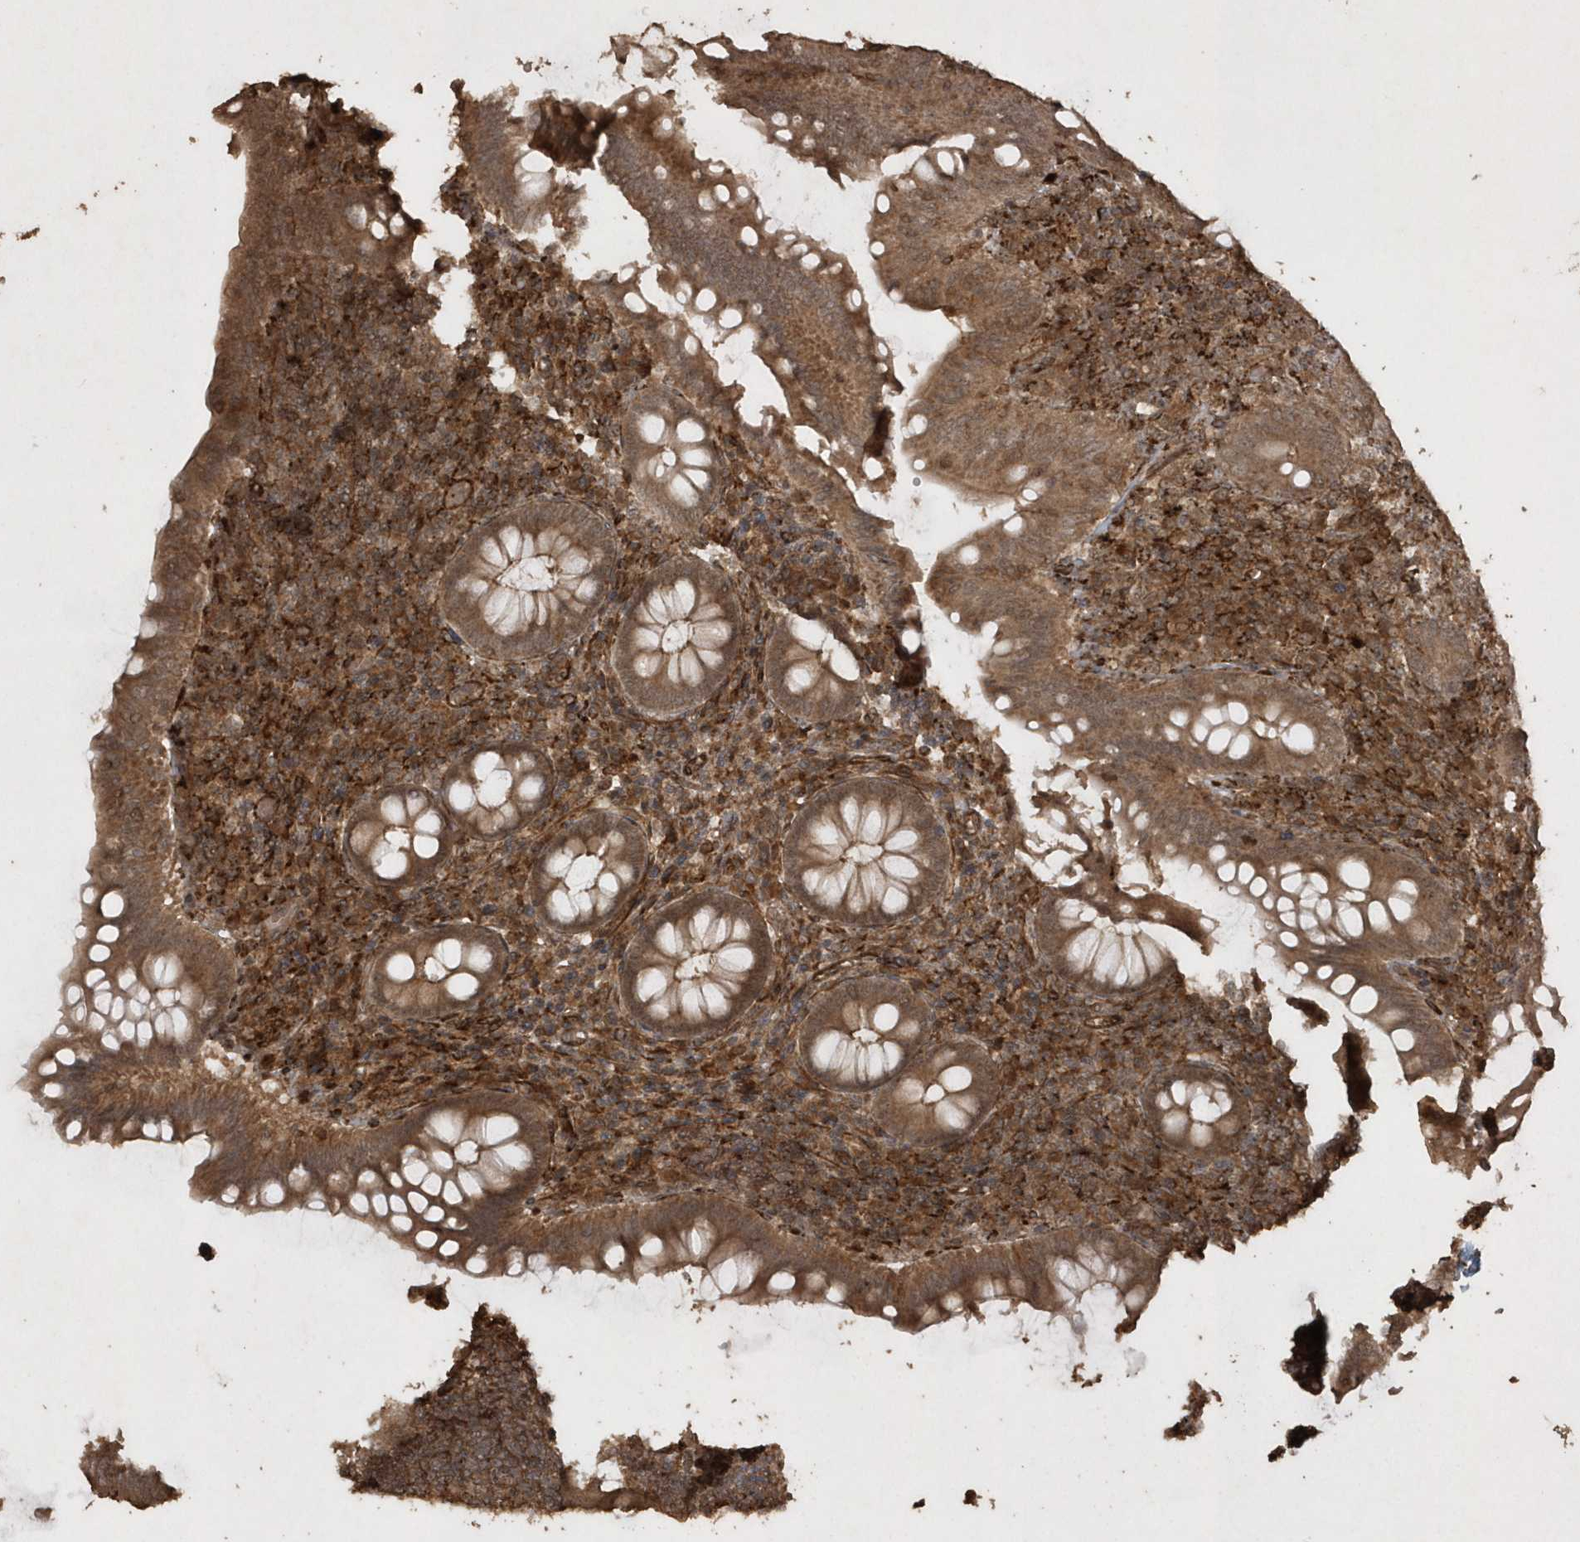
{"staining": {"intensity": "strong", "quantity": ">75%", "location": "cytoplasmic/membranous"}, "tissue": "appendix", "cell_type": "Glandular cells", "image_type": "normal", "snomed": [{"axis": "morphology", "description": "Normal tissue, NOS"}, {"axis": "topography", "description": "Appendix"}], "caption": "About >75% of glandular cells in normal human appendix show strong cytoplasmic/membranous protein positivity as visualized by brown immunohistochemical staining.", "gene": "AVPI1", "patient": {"sex": "male", "age": 14}}